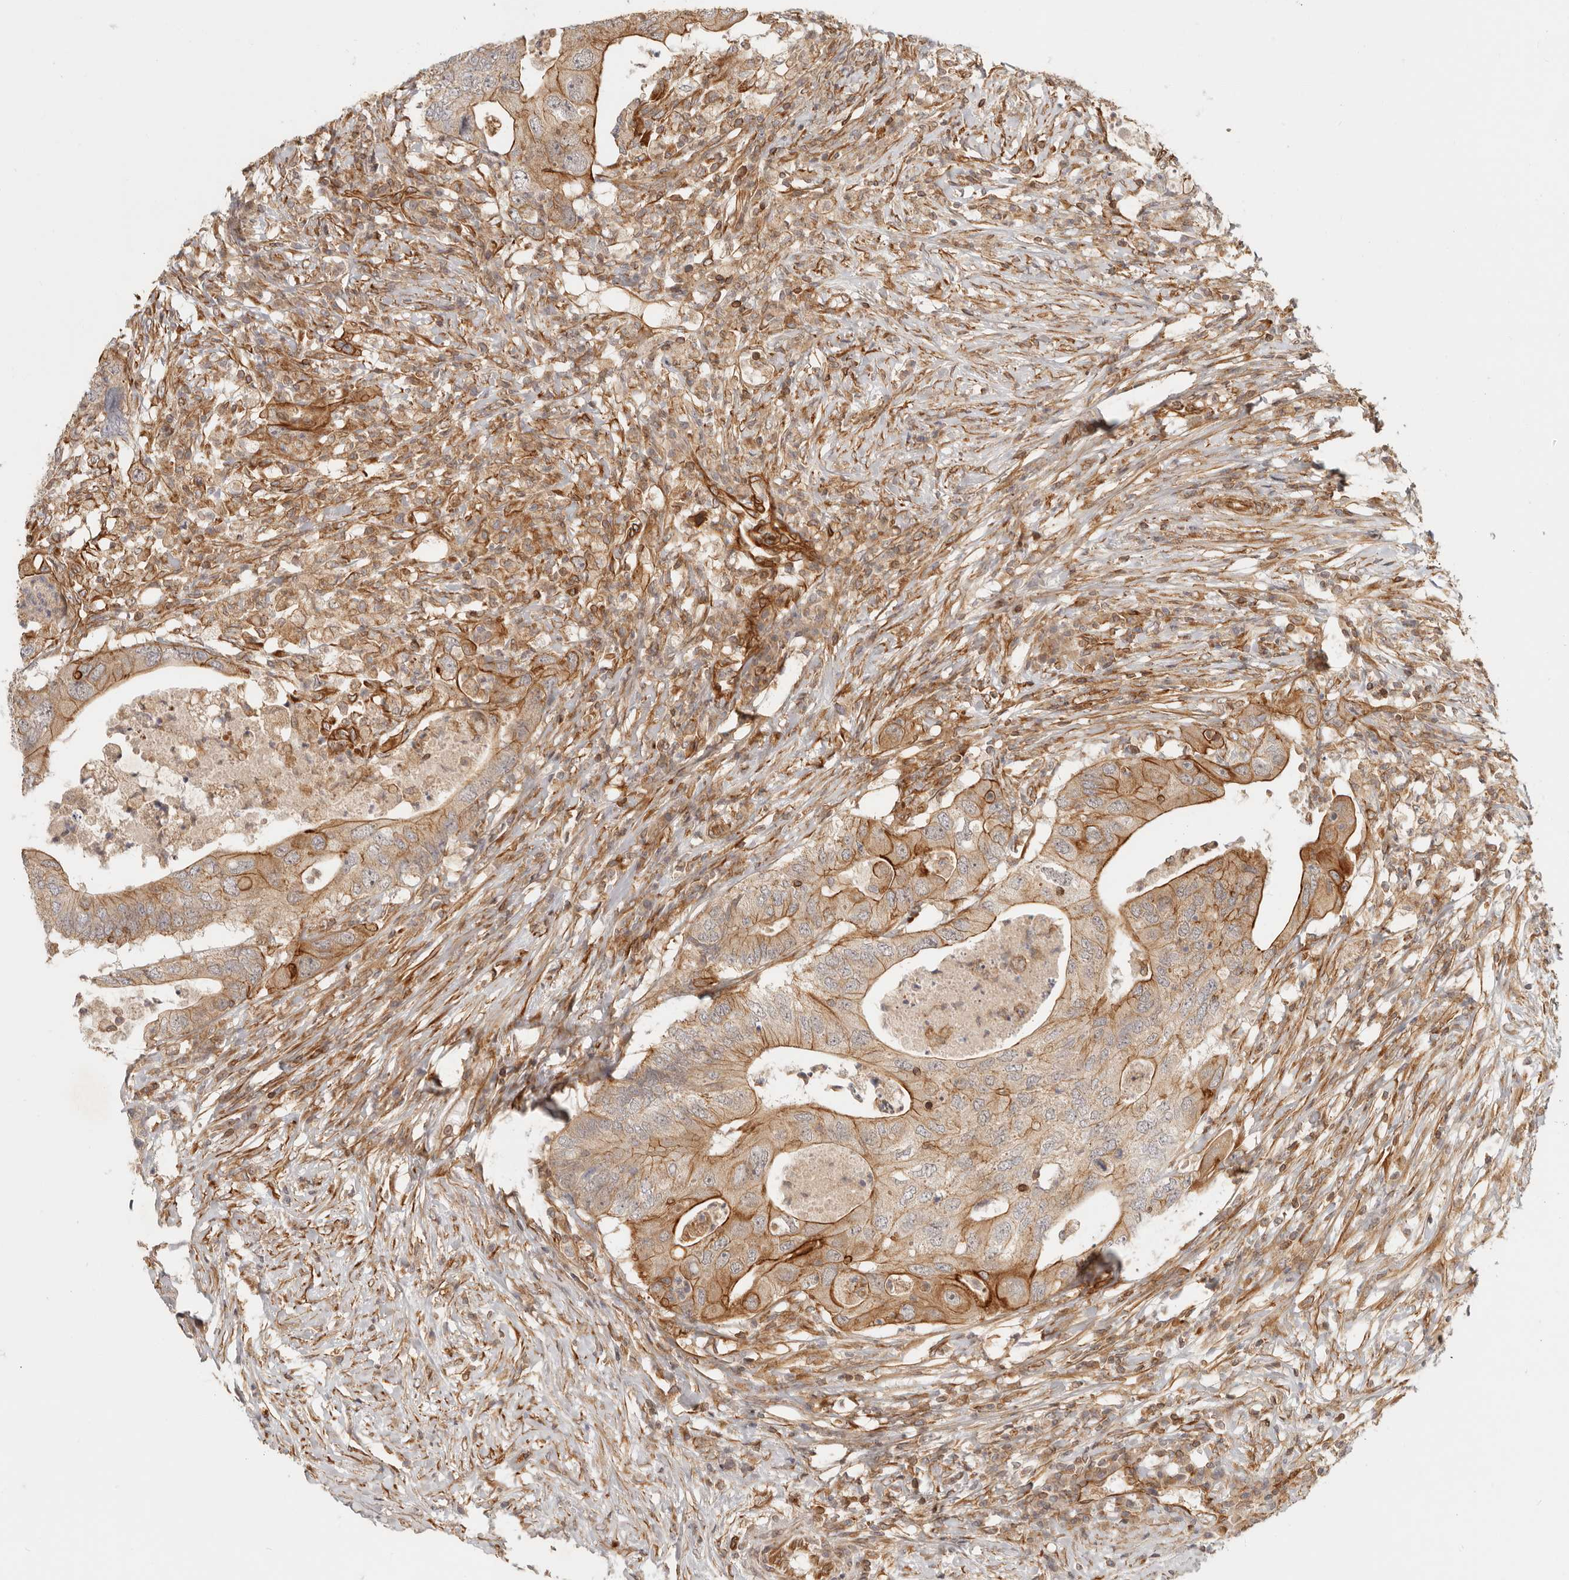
{"staining": {"intensity": "moderate", "quantity": ">75%", "location": "cytoplasmic/membranous"}, "tissue": "colorectal cancer", "cell_type": "Tumor cells", "image_type": "cancer", "snomed": [{"axis": "morphology", "description": "Adenocarcinoma, NOS"}, {"axis": "topography", "description": "Colon"}], "caption": "This is a histology image of immunohistochemistry staining of adenocarcinoma (colorectal), which shows moderate positivity in the cytoplasmic/membranous of tumor cells.", "gene": "UFSP1", "patient": {"sex": "male", "age": 71}}